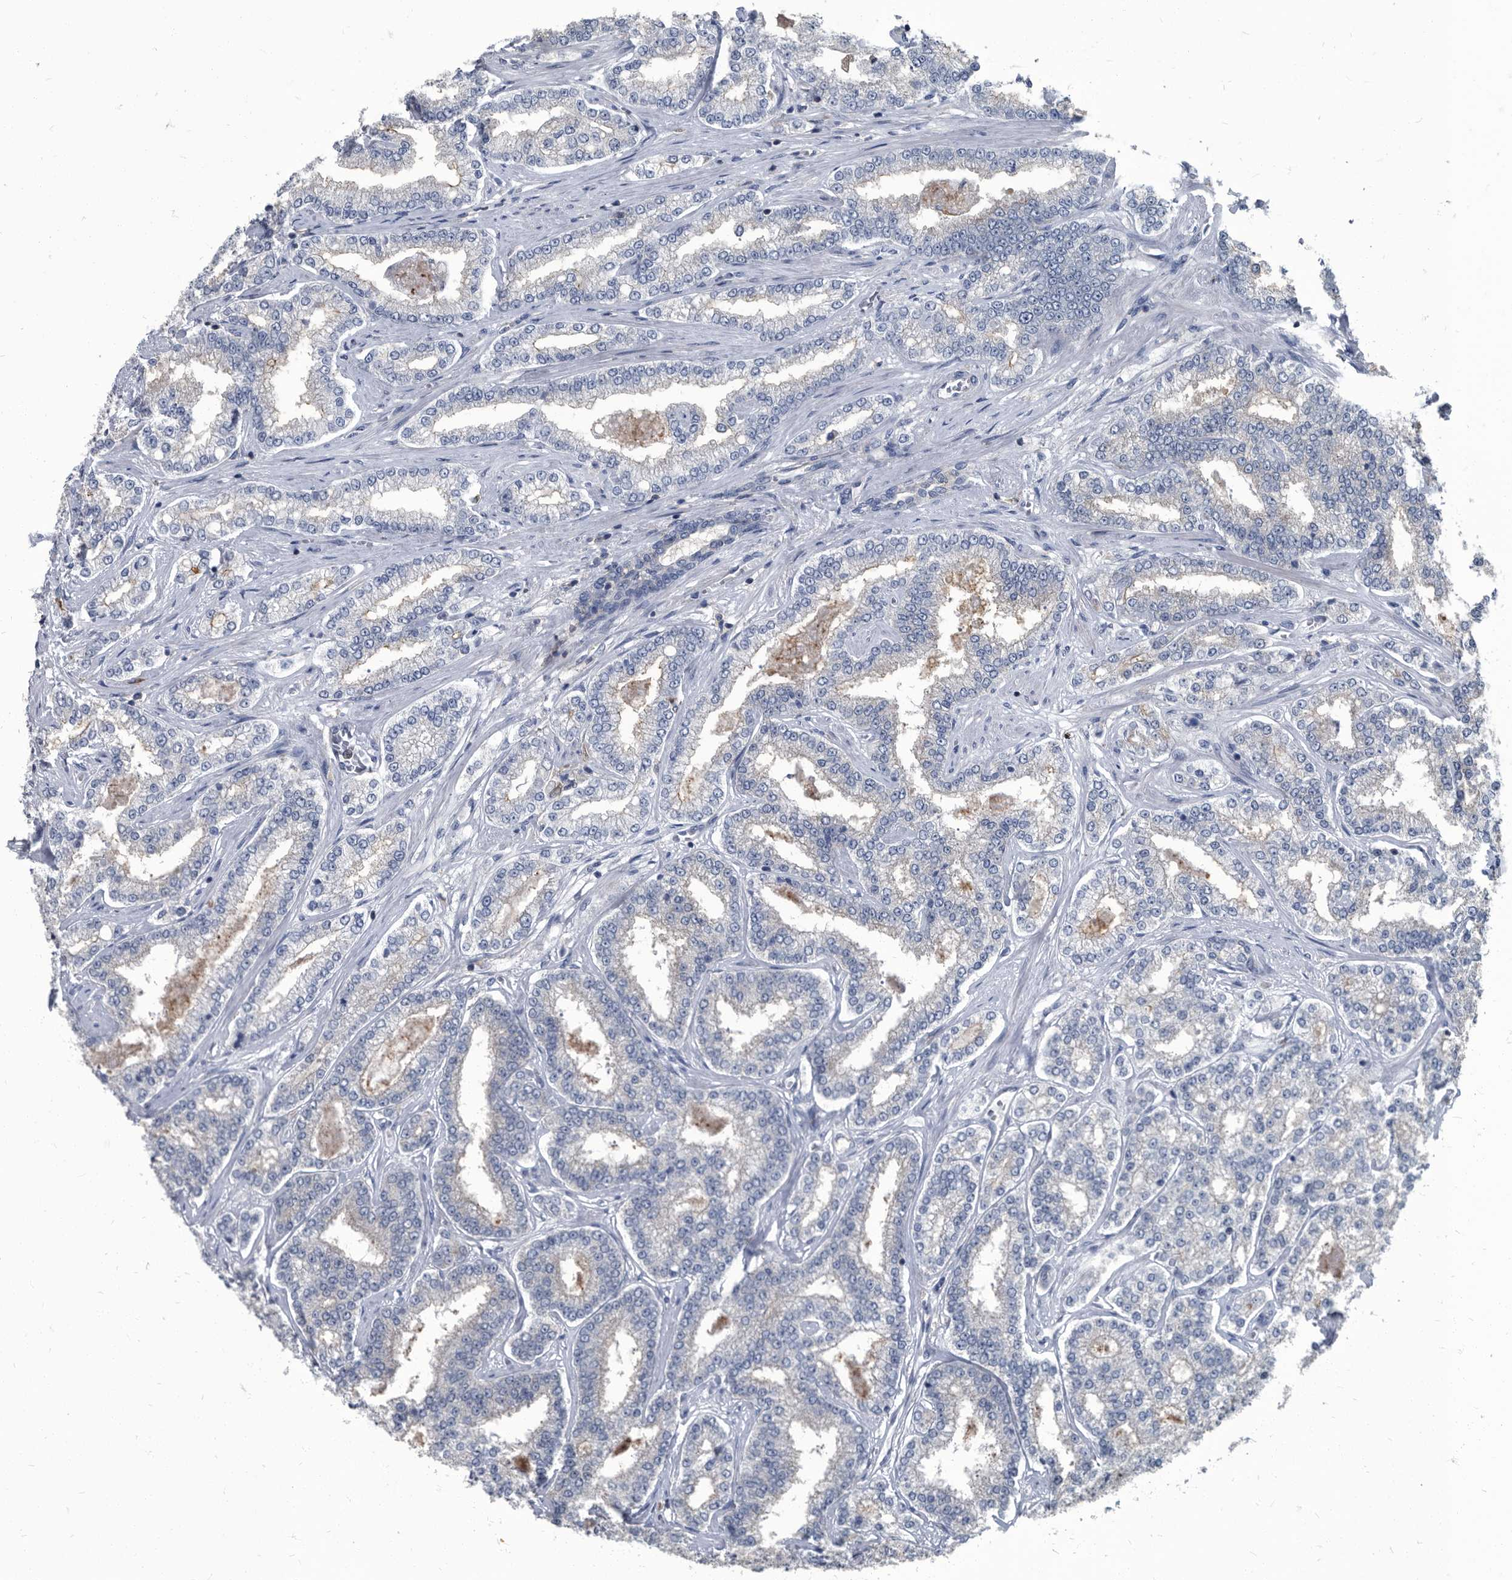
{"staining": {"intensity": "negative", "quantity": "none", "location": "none"}, "tissue": "prostate cancer", "cell_type": "Tumor cells", "image_type": "cancer", "snomed": [{"axis": "morphology", "description": "Normal tissue, NOS"}, {"axis": "morphology", "description": "Adenocarcinoma, High grade"}, {"axis": "topography", "description": "Prostate"}], "caption": "High power microscopy micrograph of an immunohistochemistry (IHC) image of prostate cancer (adenocarcinoma (high-grade)), revealing no significant expression in tumor cells. Nuclei are stained in blue.", "gene": "CDV3", "patient": {"sex": "male", "age": 83}}